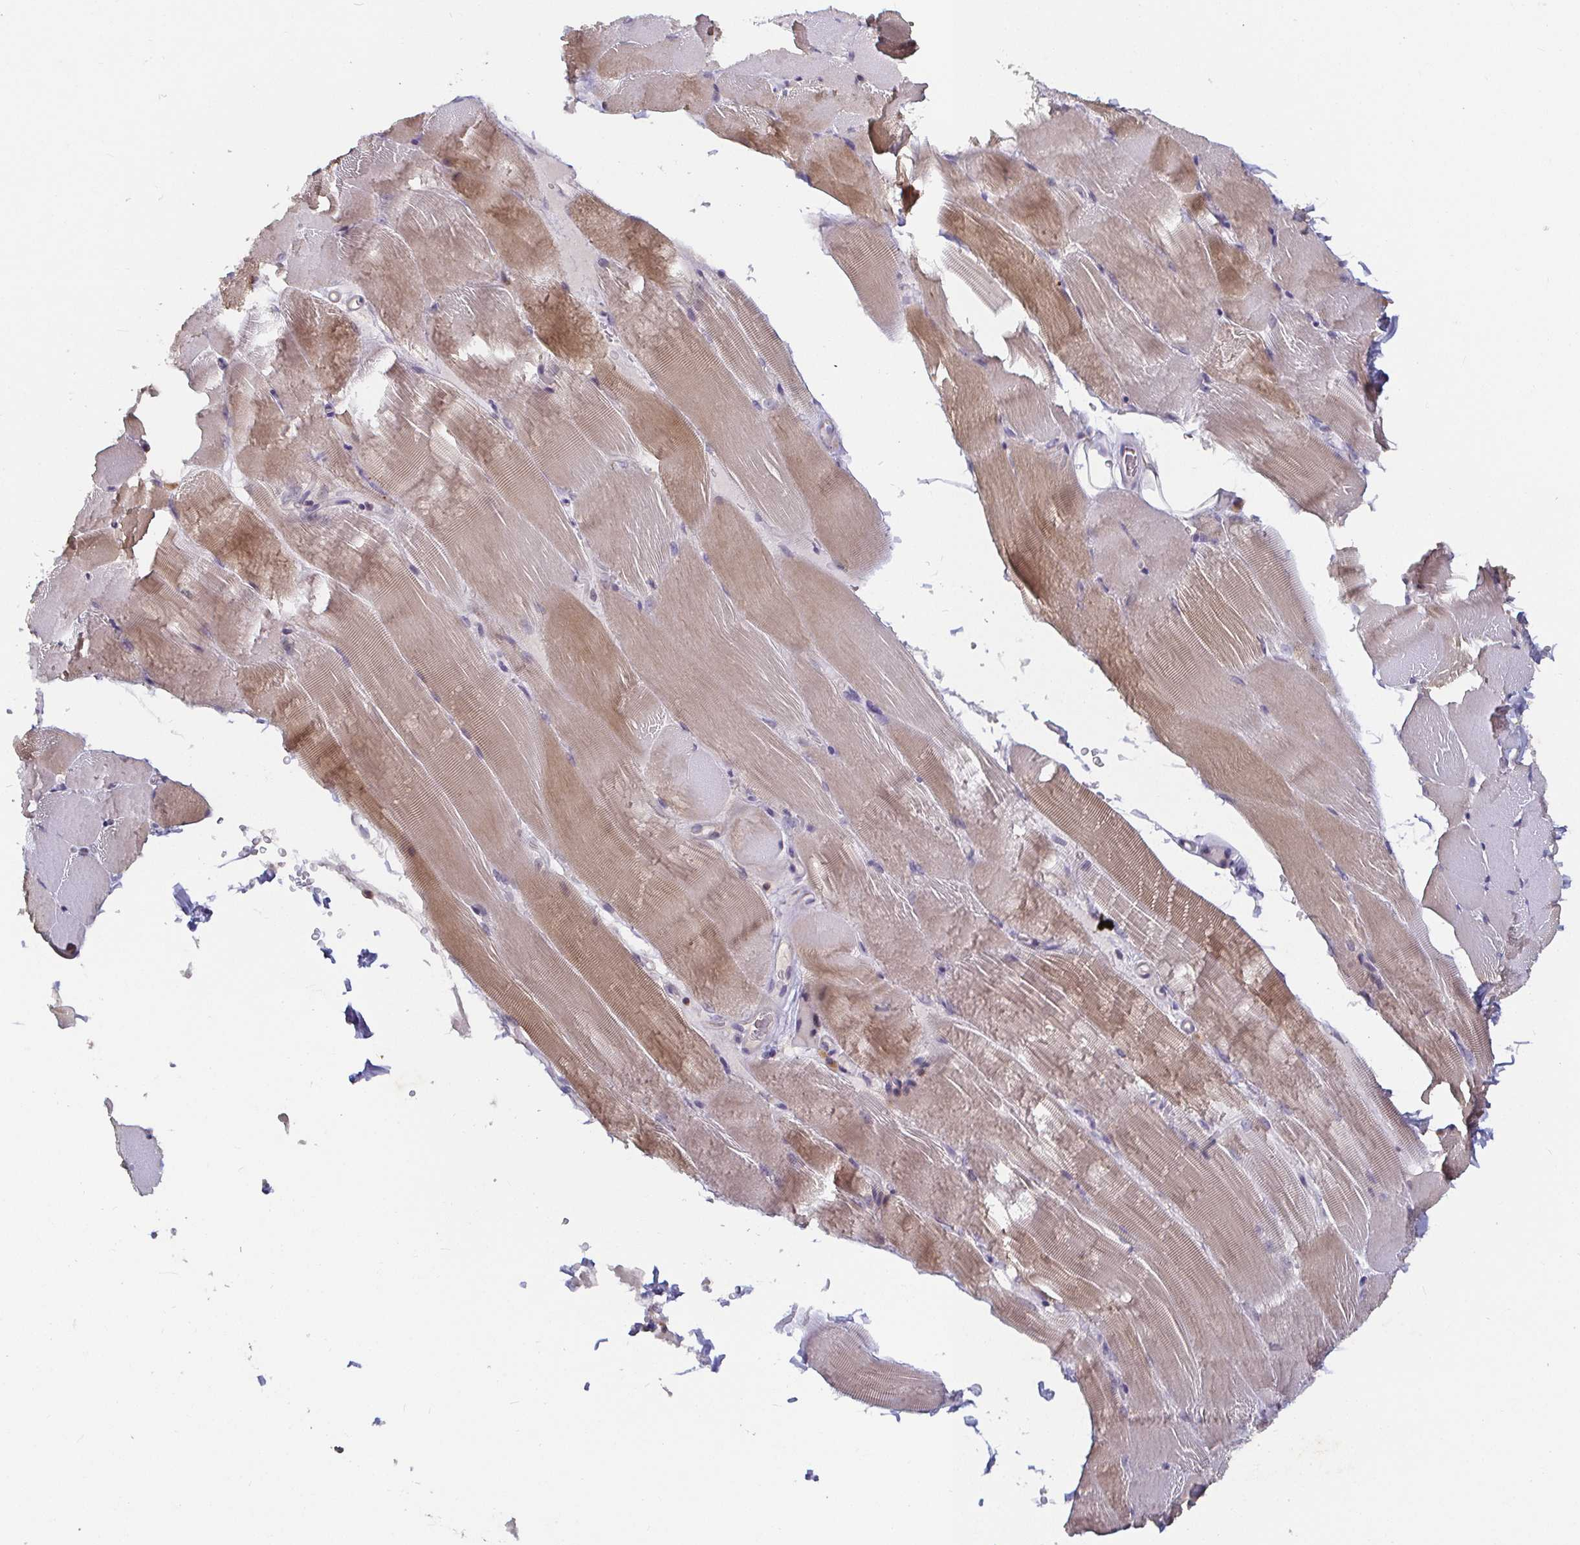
{"staining": {"intensity": "weak", "quantity": "25%-75%", "location": "cytoplasmic/membranous"}, "tissue": "skeletal muscle", "cell_type": "Myocytes", "image_type": "normal", "snomed": [{"axis": "morphology", "description": "Normal tissue, NOS"}, {"axis": "topography", "description": "Skeletal muscle"}], "caption": "Protein expression analysis of unremarkable human skeletal muscle reveals weak cytoplasmic/membranous staining in about 25%-75% of myocytes.", "gene": "CDH18", "patient": {"sex": "female", "age": 37}}